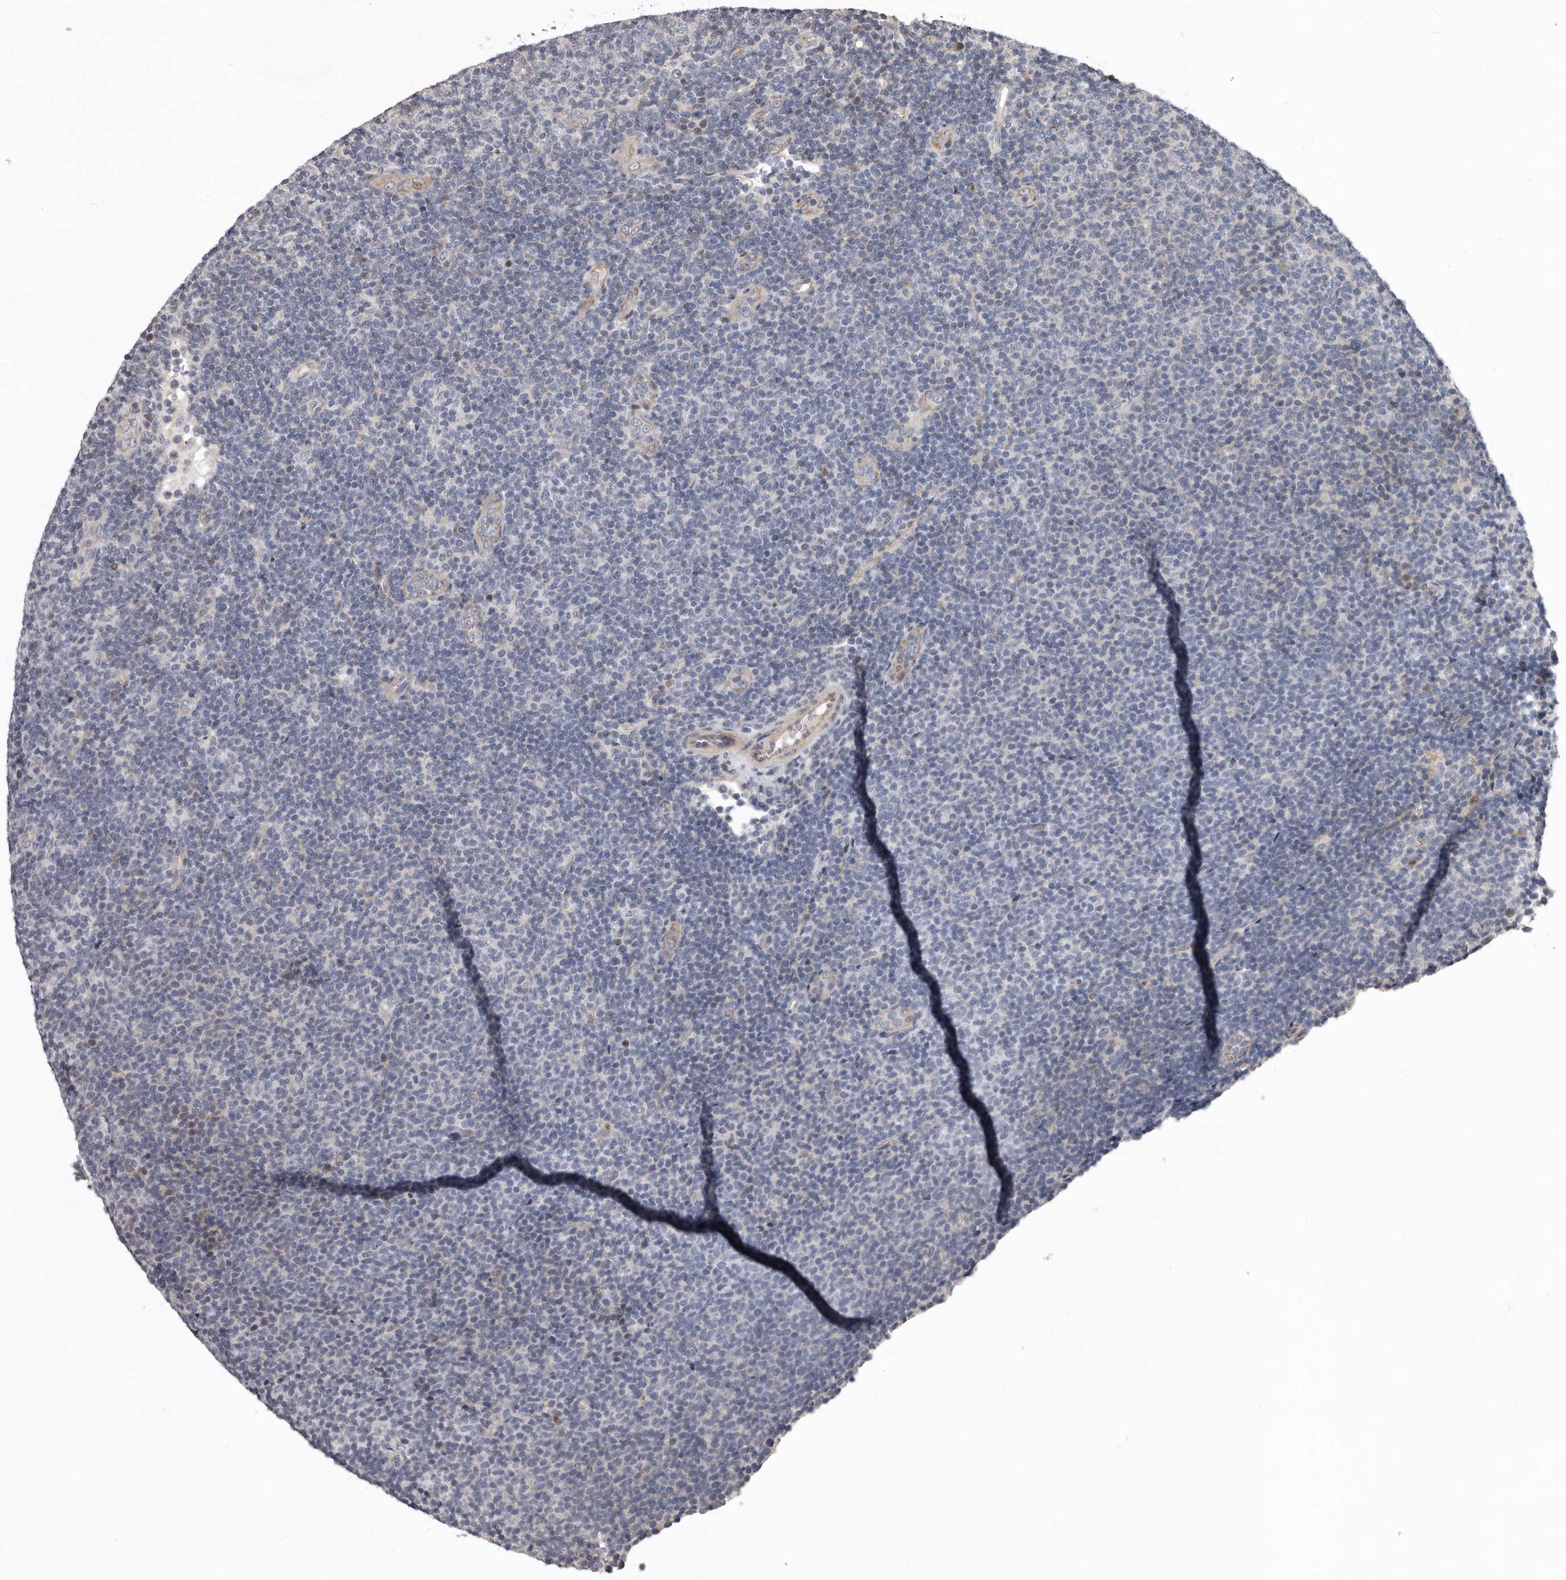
{"staining": {"intensity": "negative", "quantity": "none", "location": "none"}, "tissue": "lymphoma", "cell_type": "Tumor cells", "image_type": "cancer", "snomed": [{"axis": "morphology", "description": "Malignant lymphoma, non-Hodgkin's type, Low grade"}, {"axis": "topography", "description": "Lymph node"}], "caption": "High magnification brightfield microscopy of malignant lymphoma, non-Hodgkin's type (low-grade) stained with DAB (brown) and counterstained with hematoxylin (blue): tumor cells show no significant positivity.", "gene": "RNF217", "patient": {"sex": "male", "age": 66}}